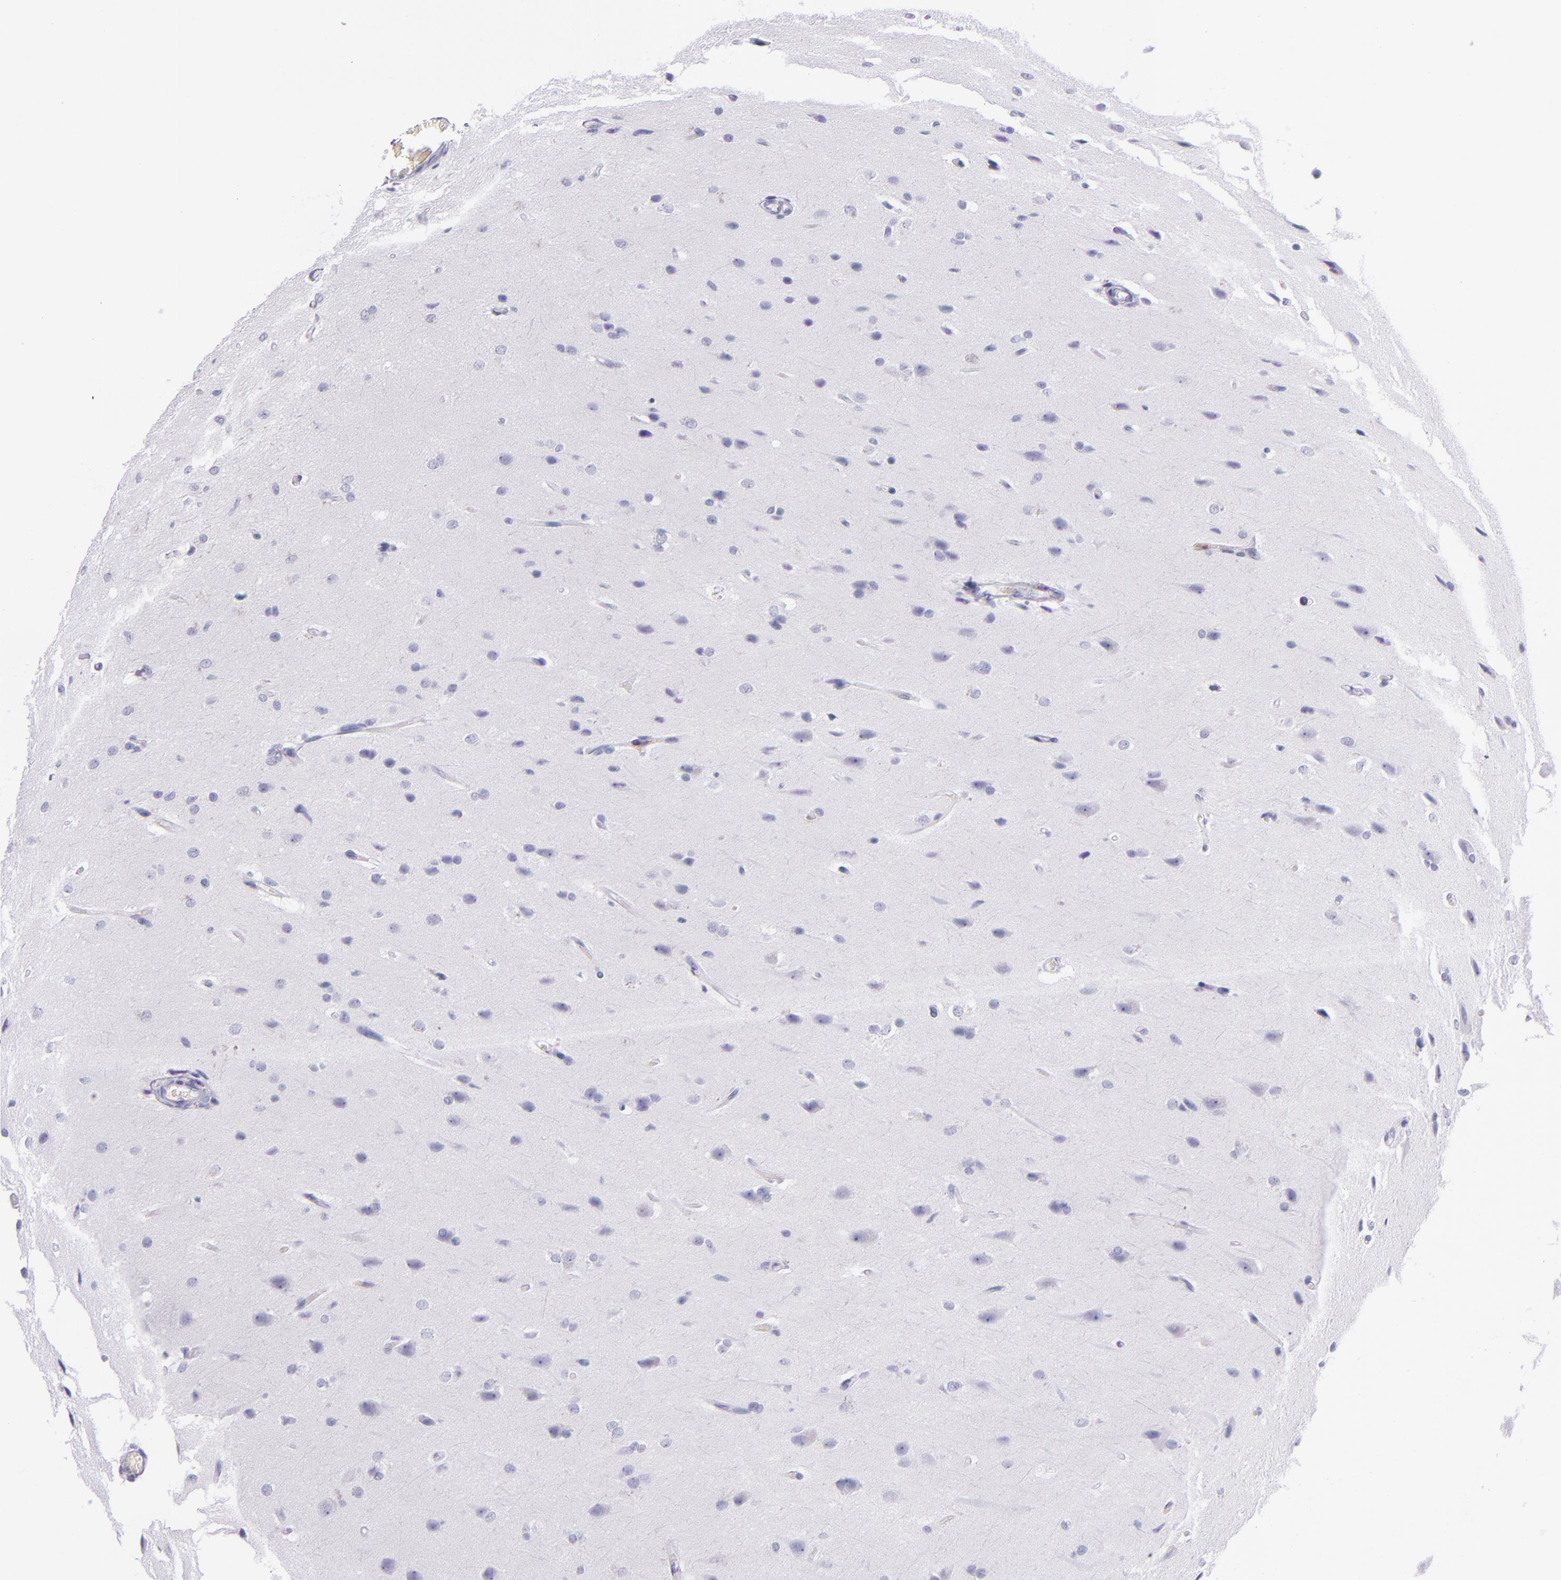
{"staining": {"intensity": "negative", "quantity": "none", "location": "none"}, "tissue": "glioma", "cell_type": "Tumor cells", "image_type": "cancer", "snomed": [{"axis": "morphology", "description": "Glioma, malignant, High grade"}, {"axis": "topography", "description": "Brain"}], "caption": "DAB (3,3'-diaminobenzidine) immunohistochemical staining of high-grade glioma (malignant) shows no significant staining in tumor cells.", "gene": "CEACAM1", "patient": {"sex": "male", "age": 68}}